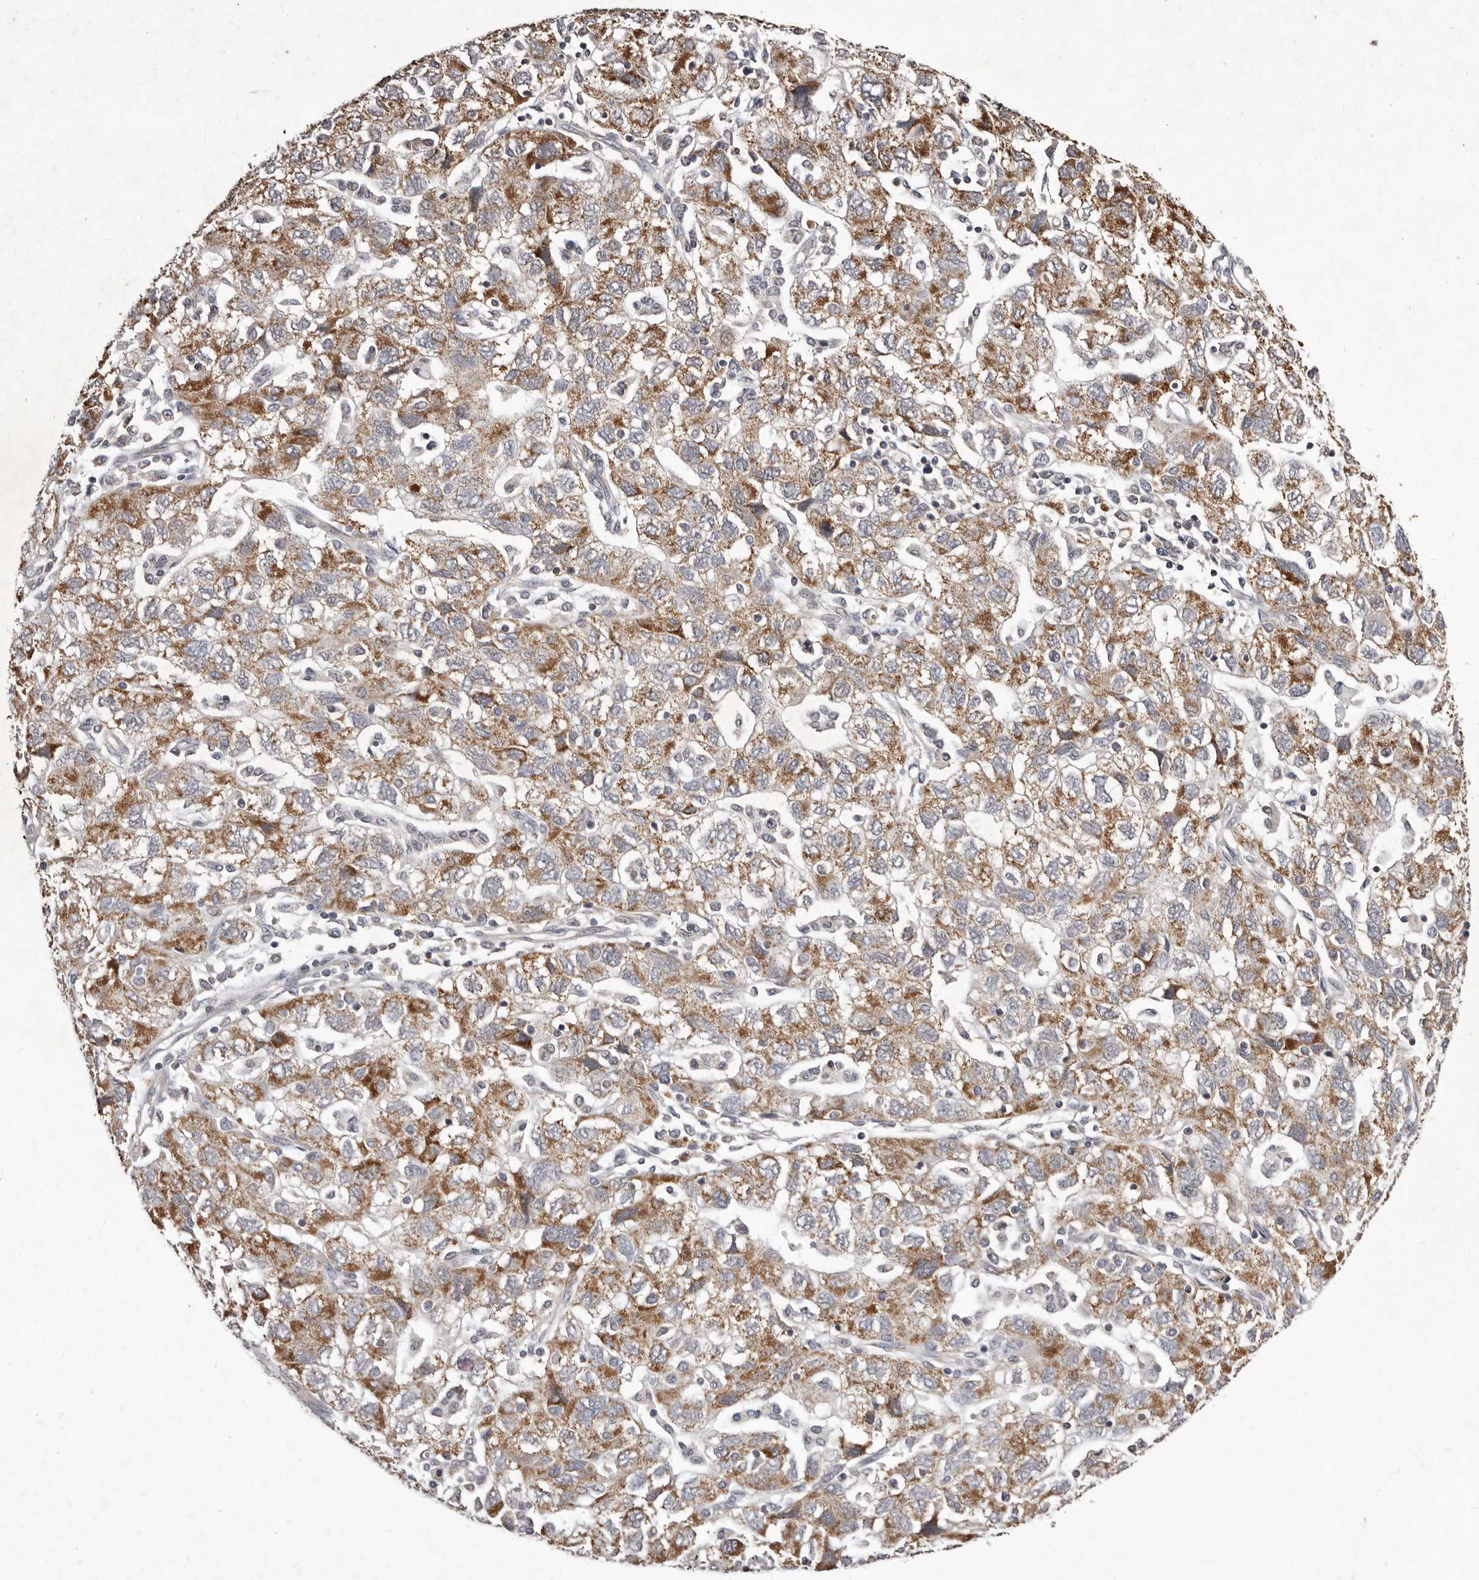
{"staining": {"intensity": "moderate", "quantity": ">75%", "location": "cytoplasmic/membranous"}, "tissue": "ovarian cancer", "cell_type": "Tumor cells", "image_type": "cancer", "snomed": [{"axis": "morphology", "description": "Carcinoma, NOS"}, {"axis": "morphology", "description": "Cystadenocarcinoma, serous, NOS"}, {"axis": "topography", "description": "Ovary"}], "caption": "Protein expression analysis of human carcinoma (ovarian) reveals moderate cytoplasmic/membranous expression in approximately >75% of tumor cells.", "gene": "CXCL14", "patient": {"sex": "female", "age": 69}}